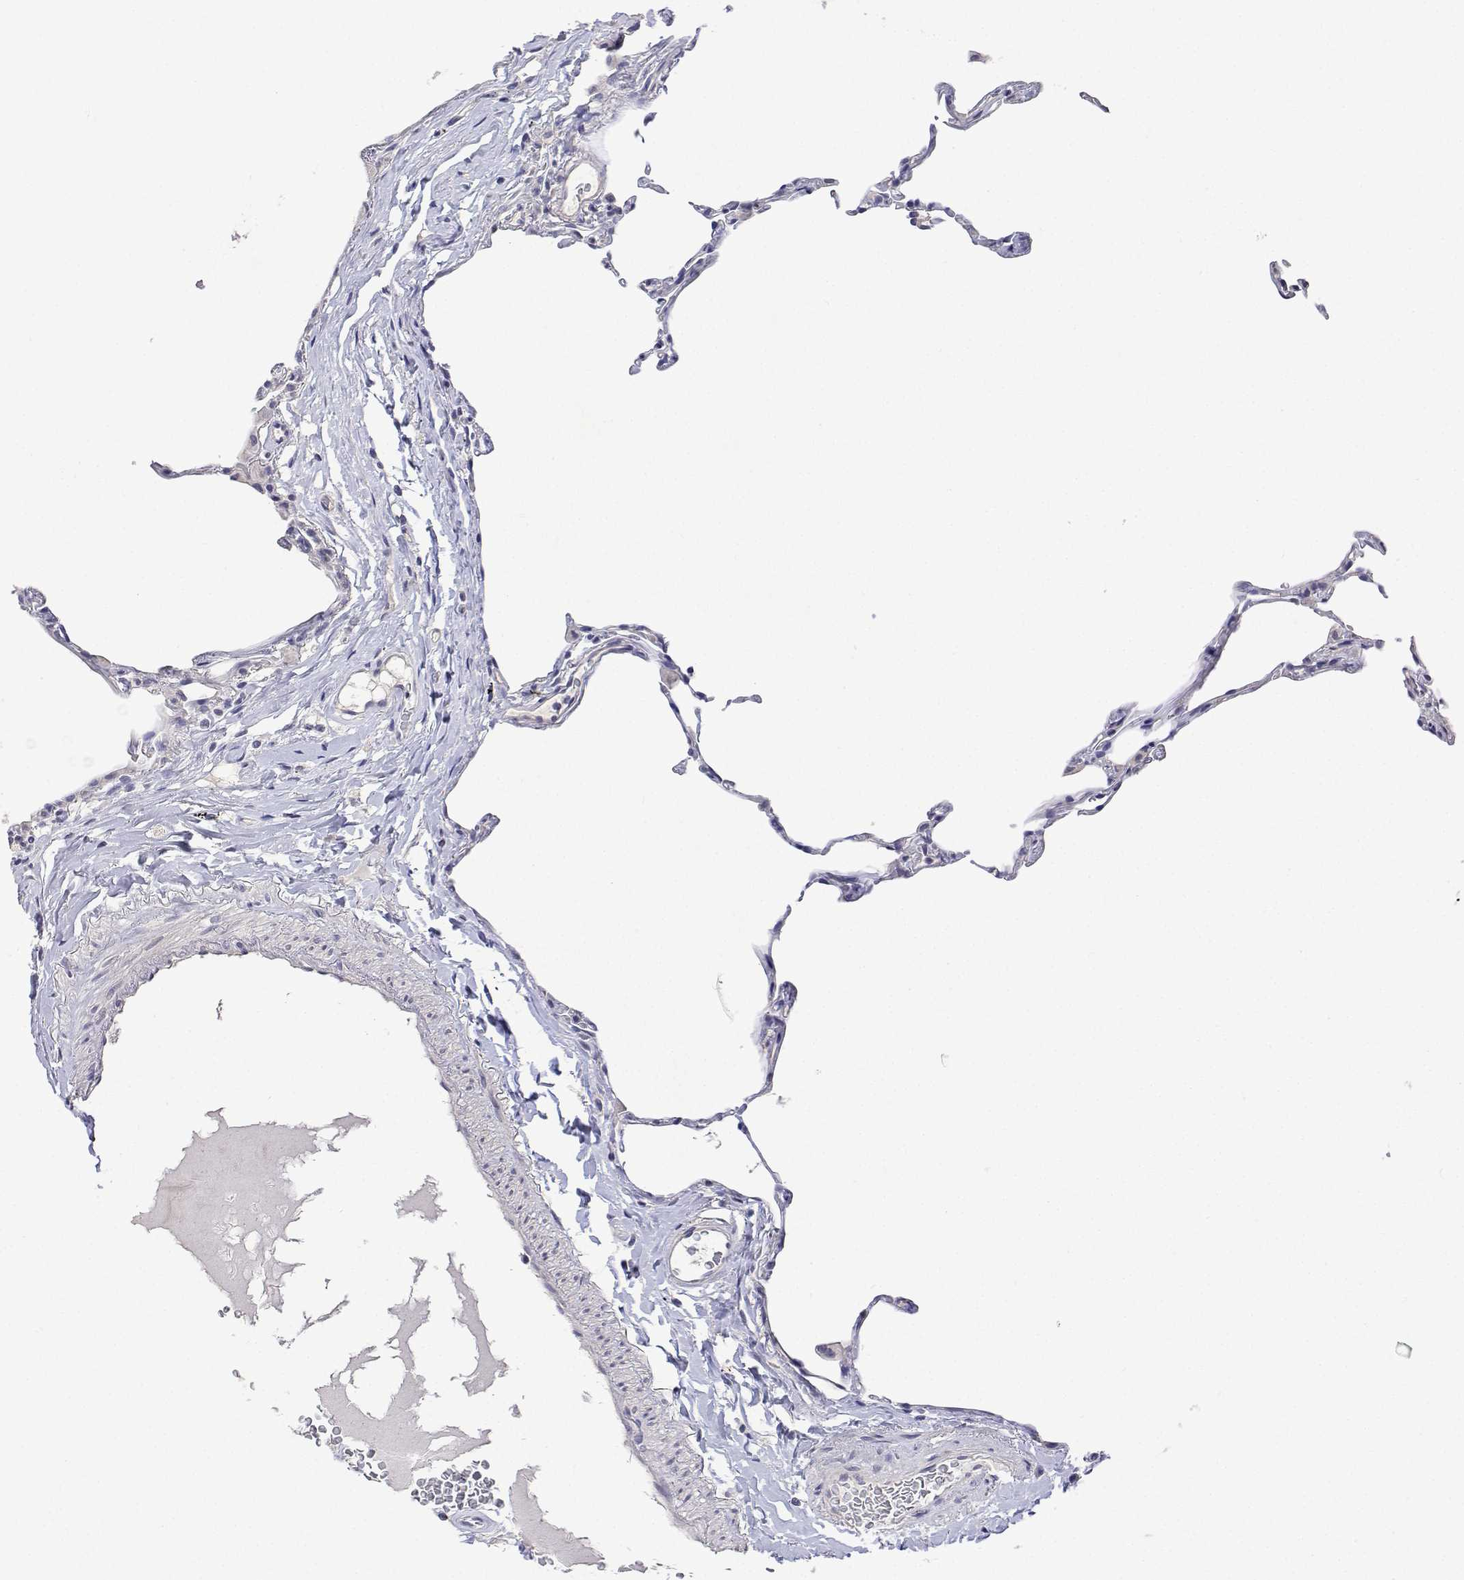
{"staining": {"intensity": "negative", "quantity": "none", "location": "none"}, "tissue": "lung", "cell_type": "Alveolar cells", "image_type": "normal", "snomed": [{"axis": "morphology", "description": "Normal tissue, NOS"}, {"axis": "topography", "description": "Lung"}], "caption": "This is a photomicrograph of IHC staining of benign lung, which shows no positivity in alveolar cells.", "gene": "PLCB1", "patient": {"sex": "female", "age": 57}}